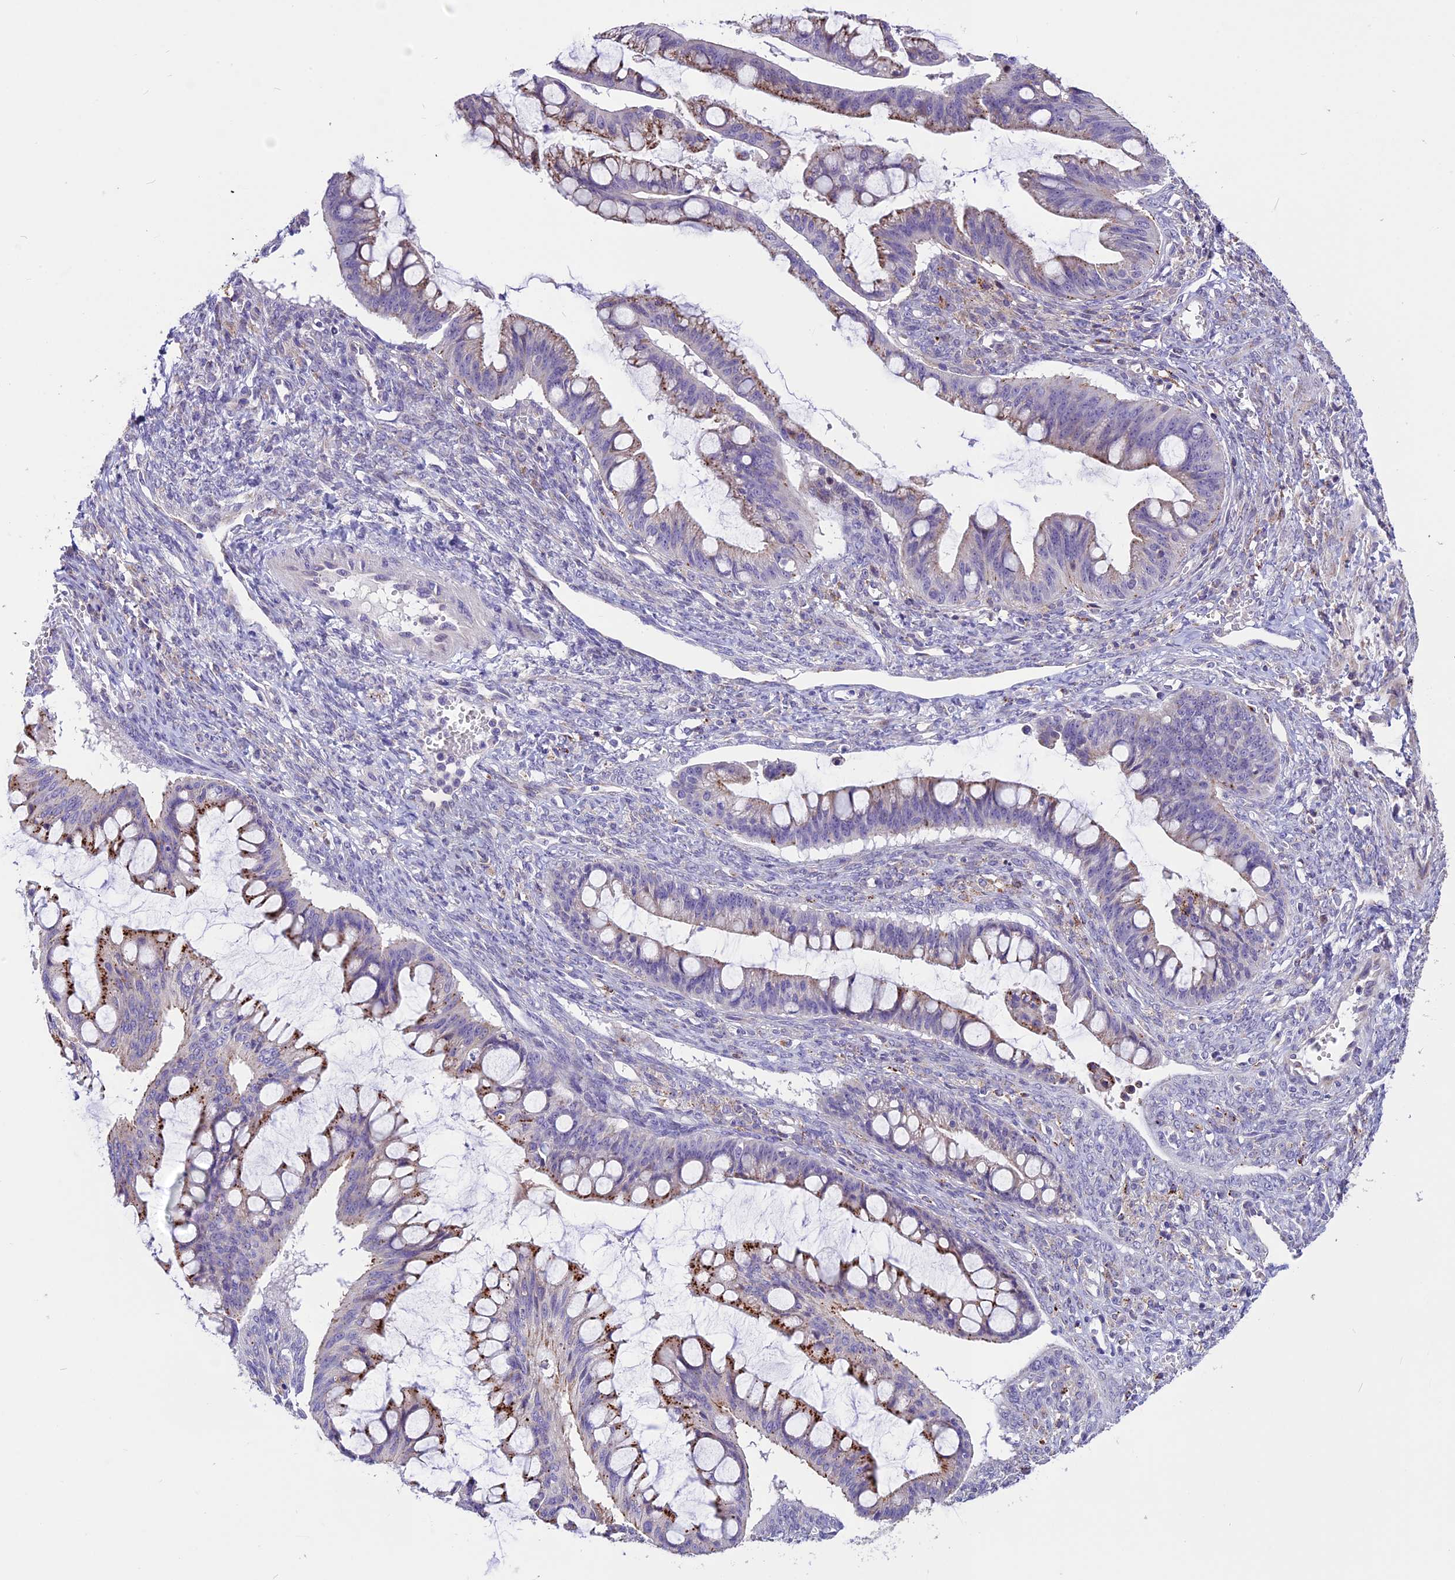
{"staining": {"intensity": "strong", "quantity": "25%-75%", "location": "cytoplasmic/membranous"}, "tissue": "ovarian cancer", "cell_type": "Tumor cells", "image_type": "cancer", "snomed": [{"axis": "morphology", "description": "Cystadenocarcinoma, mucinous, NOS"}, {"axis": "topography", "description": "Ovary"}], "caption": "DAB immunohistochemical staining of ovarian cancer (mucinous cystadenocarcinoma) exhibits strong cytoplasmic/membranous protein expression in about 25%-75% of tumor cells.", "gene": "THRSP", "patient": {"sex": "female", "age": 73}}